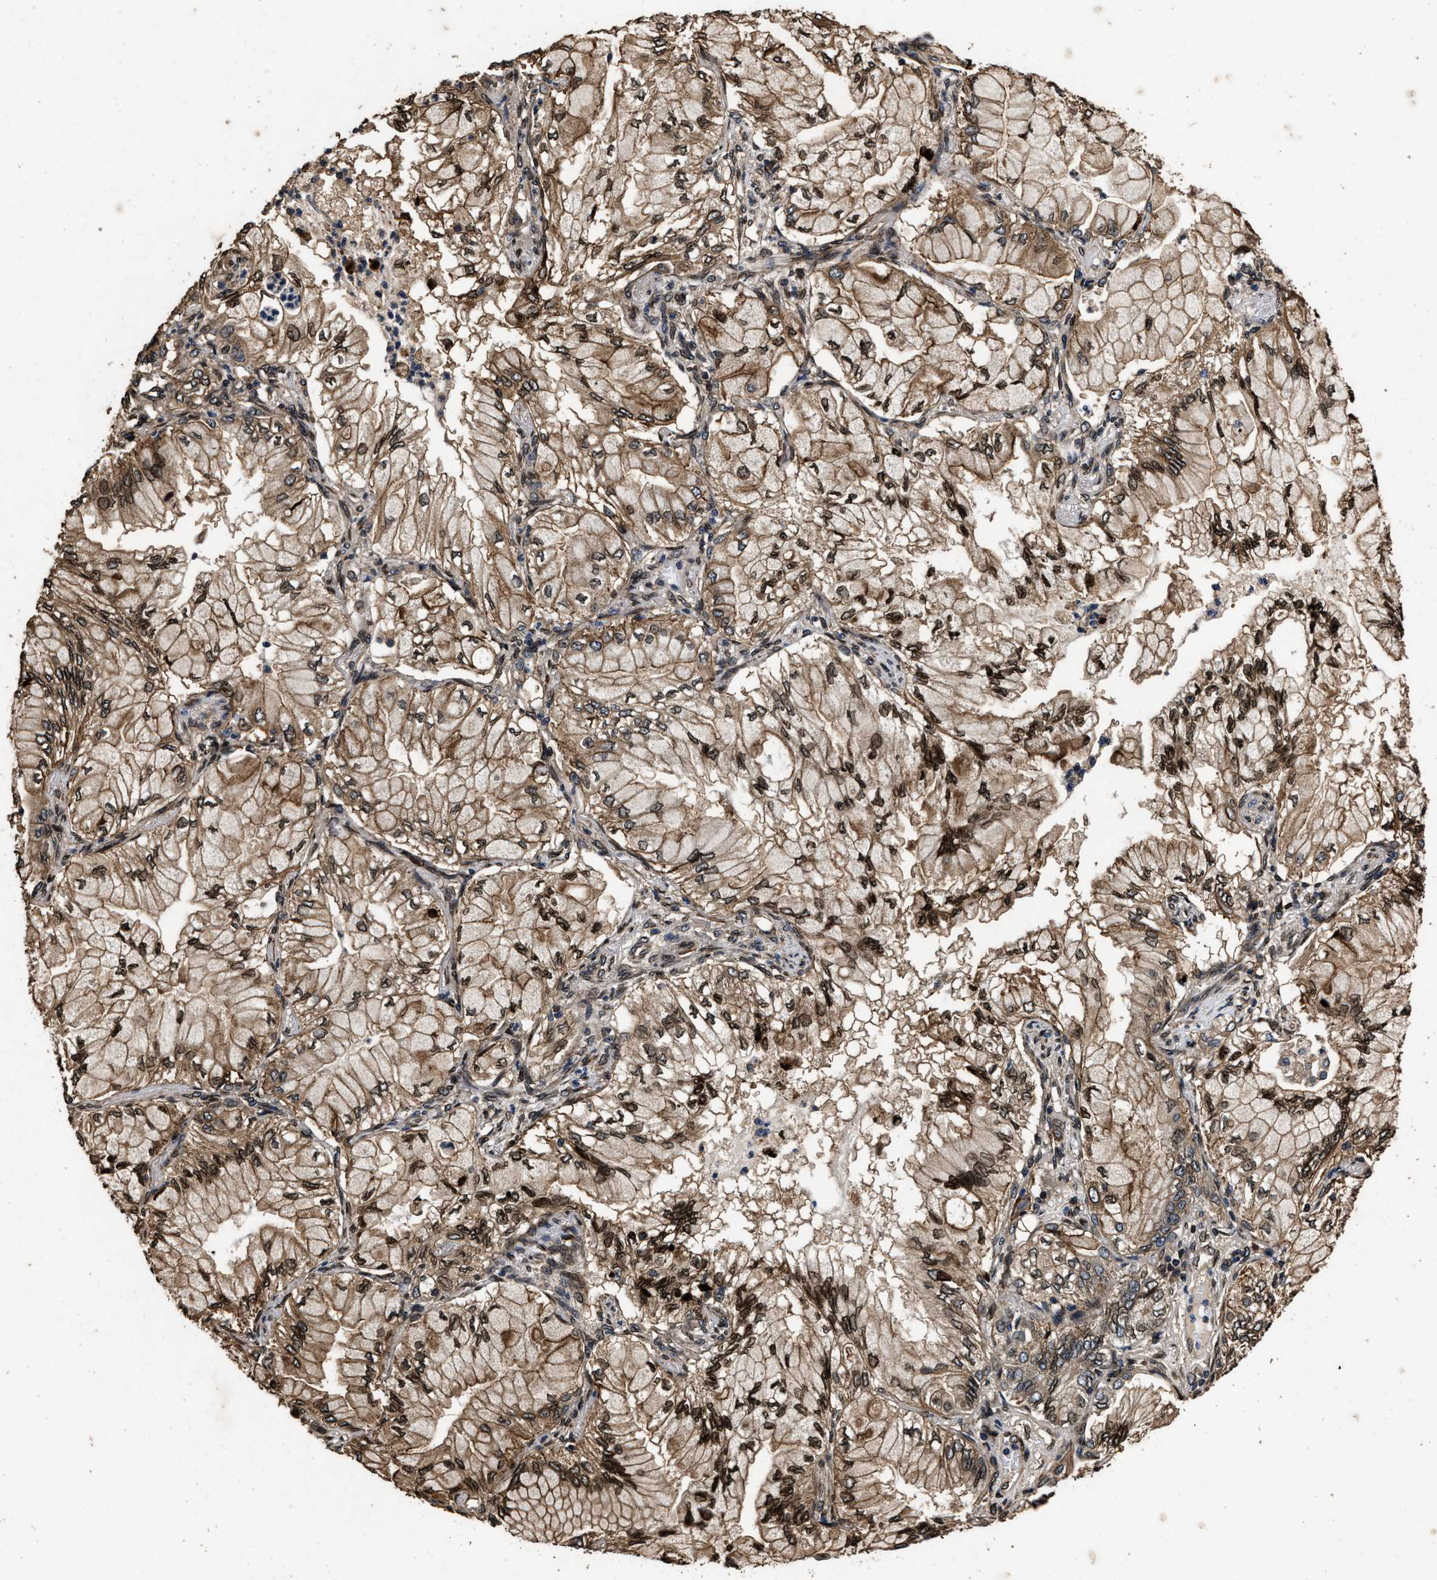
{"staining": {"intensity": "moderate", "quantity": ">75%", "location": "cytoplasmic/membranous,nuclear"}, "tissue": "lung cancer", "cell_type": "Tumor cells", "image_type": "cancer", "snomed": [{"axis": "morphology", "description": "Adenocarcinoma, NOS"}, {"axis": "topography", "description": "Lung"}], "caption": "A histopathology image of lung cancer stained for a protein exhibits moderate cytoplasmic/membranous and nuclear brown staining in tumor cells. The staining was performed using DAB (3,3'-diaminobenzidine) to visualize the protein expression in brown, while the nuclei were stained in blue with hematoxylin (Magnification: 20x).", "gene": "ACCS", "patient": {"sex": "female", "age": 70}}